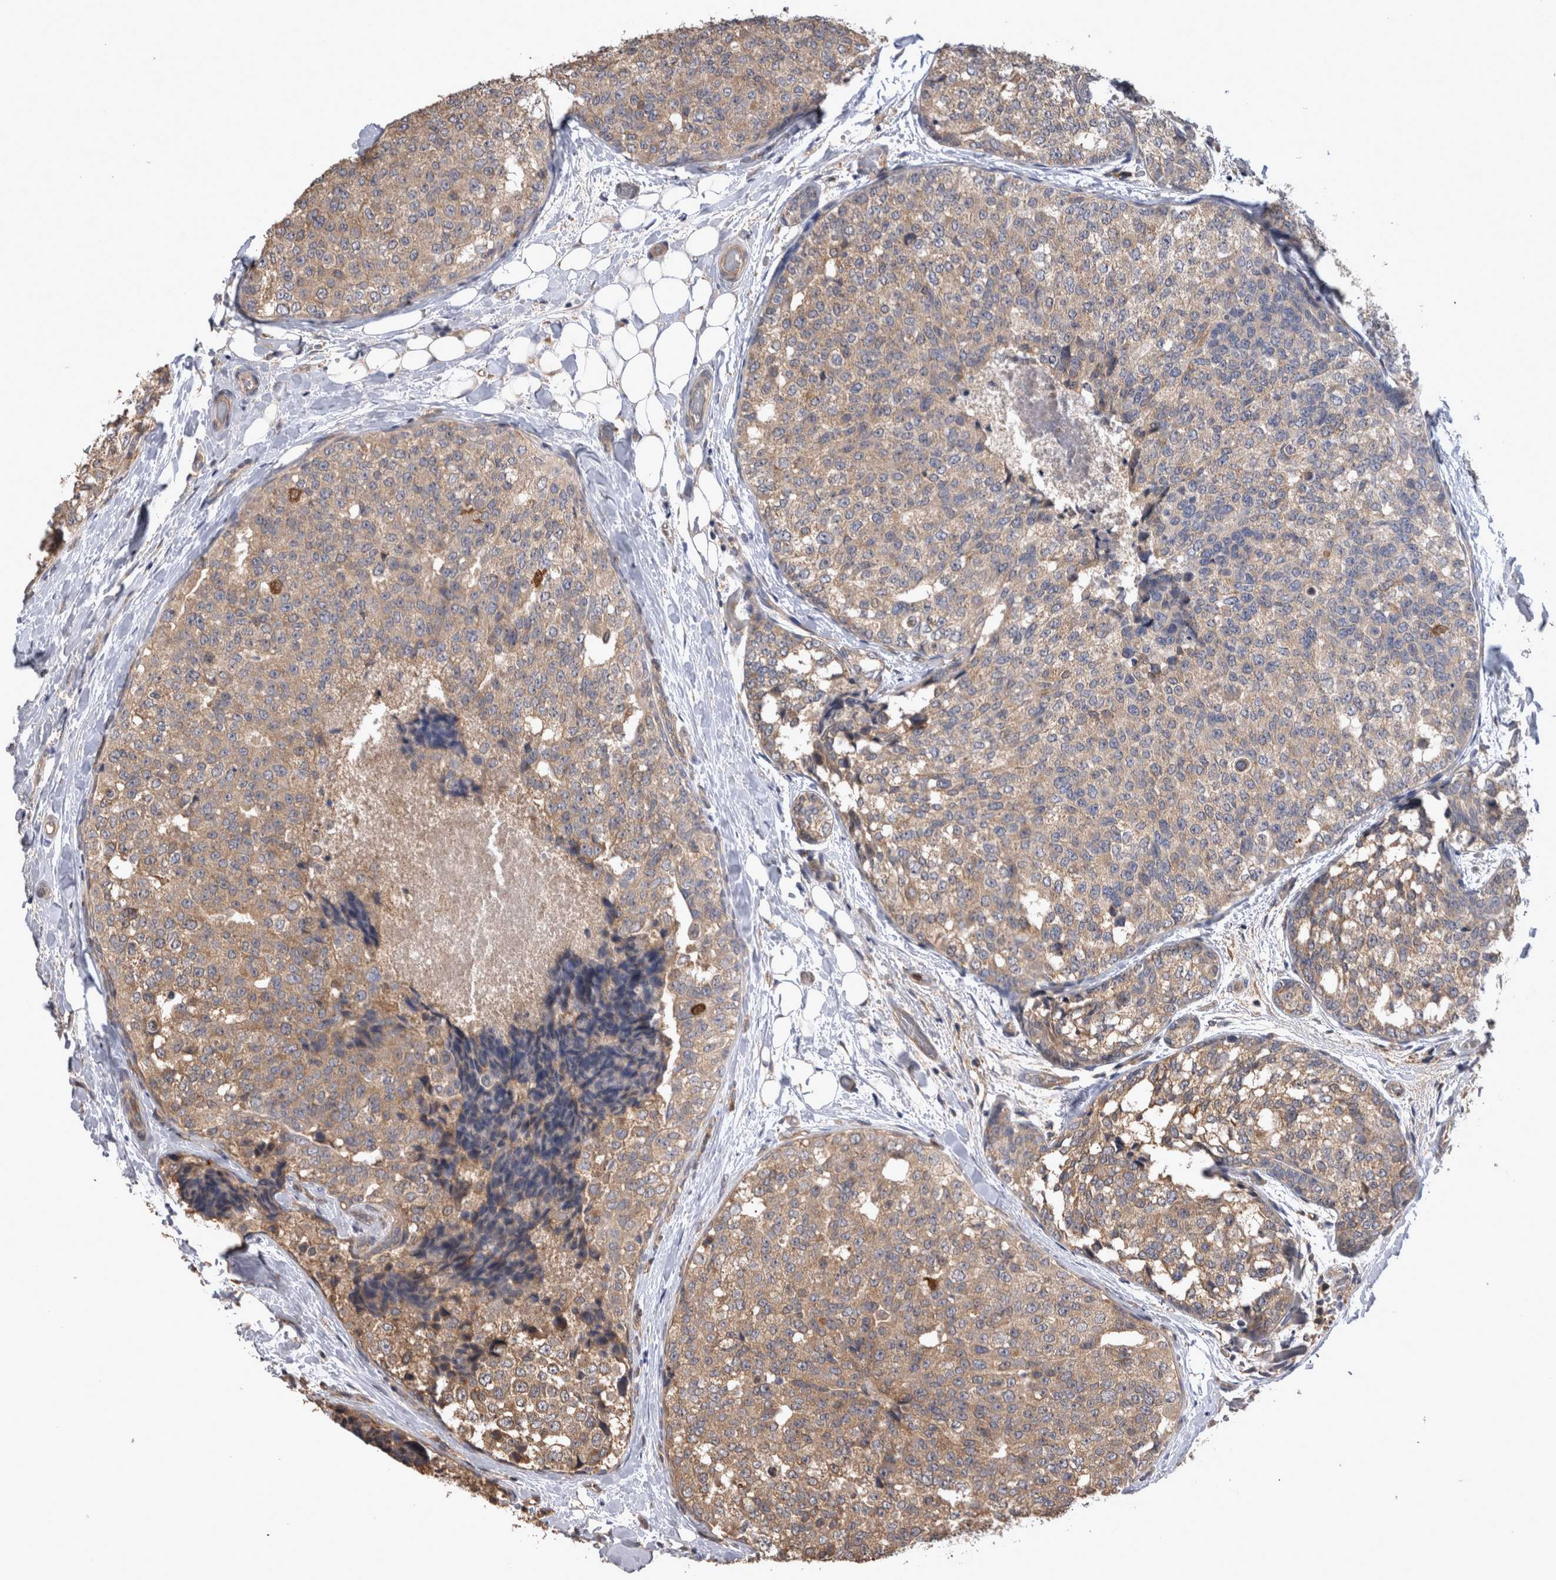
{"staining": {"intensity": "weak", "quantity": ">75%", "location": "cytoplasmic/membranous"}, "tissue": "breast cancer", "cell_type": "Tumor cells", "image_type": "cancer", "snomed": [{"axis": "morphology", "description": "Normal tissue, NOS"}, {"axis": "morphology", "description": "Duct carcinoma"}, {"axis": "topography", "description": "Breast"}], "caption": "Immunohistochemical staining of breast intraductal carcinoma exhibits weak cytoplasmic/membranous protein positivity in about >75% of tumor cells.", "gene": "TMED7", "patient": {"sex": "female", "age": 43}}